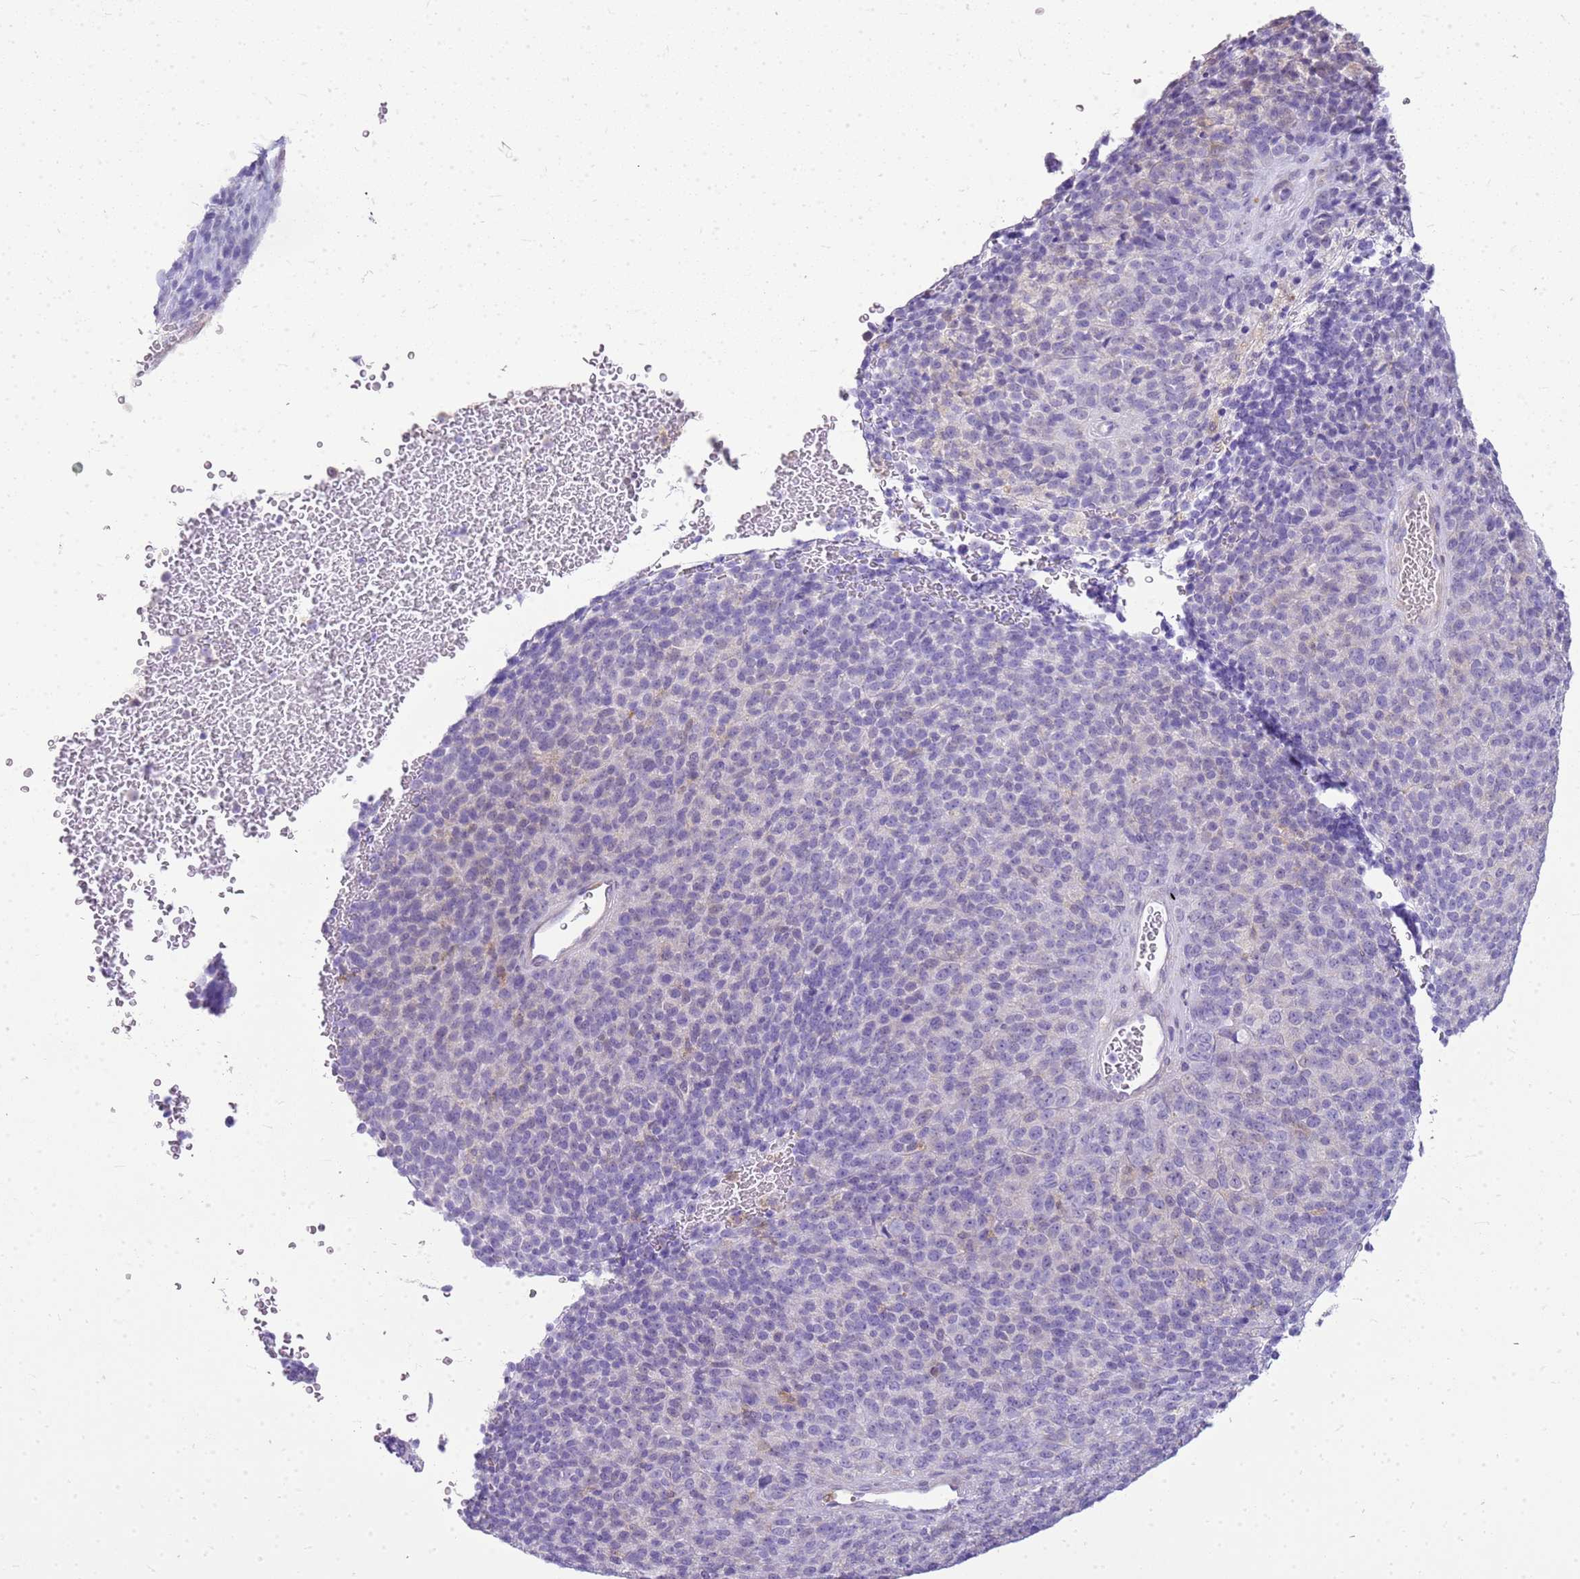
{"staining": {"intensity": "weak", "quantity": "<25%", "location": "cytoplasmic/membranous"}, "tissue": "melanoma", "cell_type": "Tumor cells", "image_type": "cancer", "snomed": [{"axis": "morphology", "description": "Malignant melanoma, Metastatic site"}, {"axis": "topography", "description": "Brain"}], "caption": "There is no significant staining in tumor cells of melanoma.", "gene": "SULT1E1", "patient": {"sex": "female", "age": 56}}